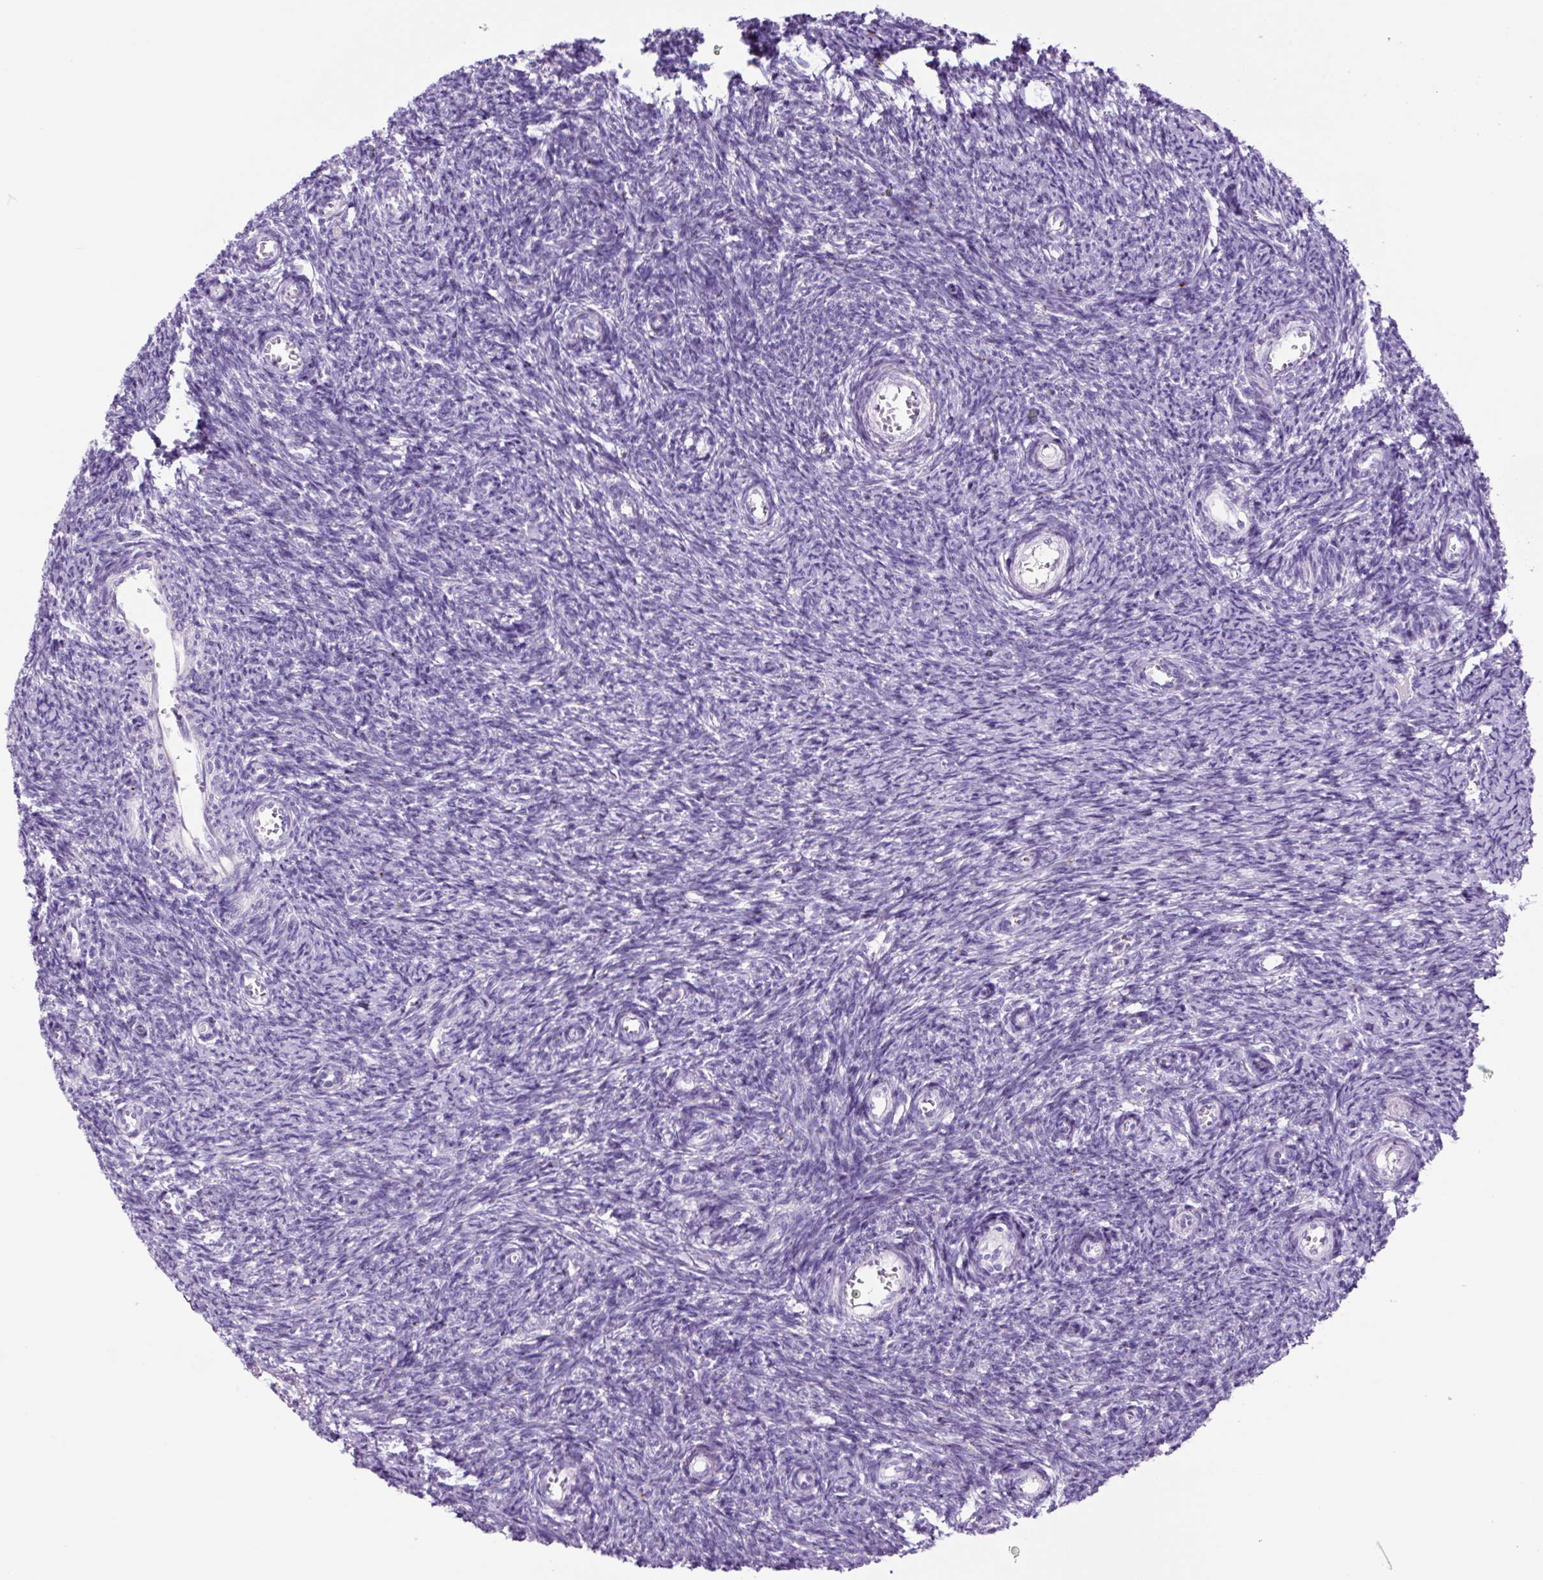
{"staining": {"intensity": "negative", "quantity": "none", "location": "none"}, "tissue": "ovary", "cell_type": "Follicle cells", "image_type": "normal", "snomed": [{"axis": "morphology", "description": "Normal tissue, NOS"}, {"axis": "topography", "description": "Ovary"}], "caption": "Normal ovary was stained to show a protein in brown. There is no significant staining in follicle cells.", "gene": "LCN10", "patient": {"sex": "female", "age": 44}}